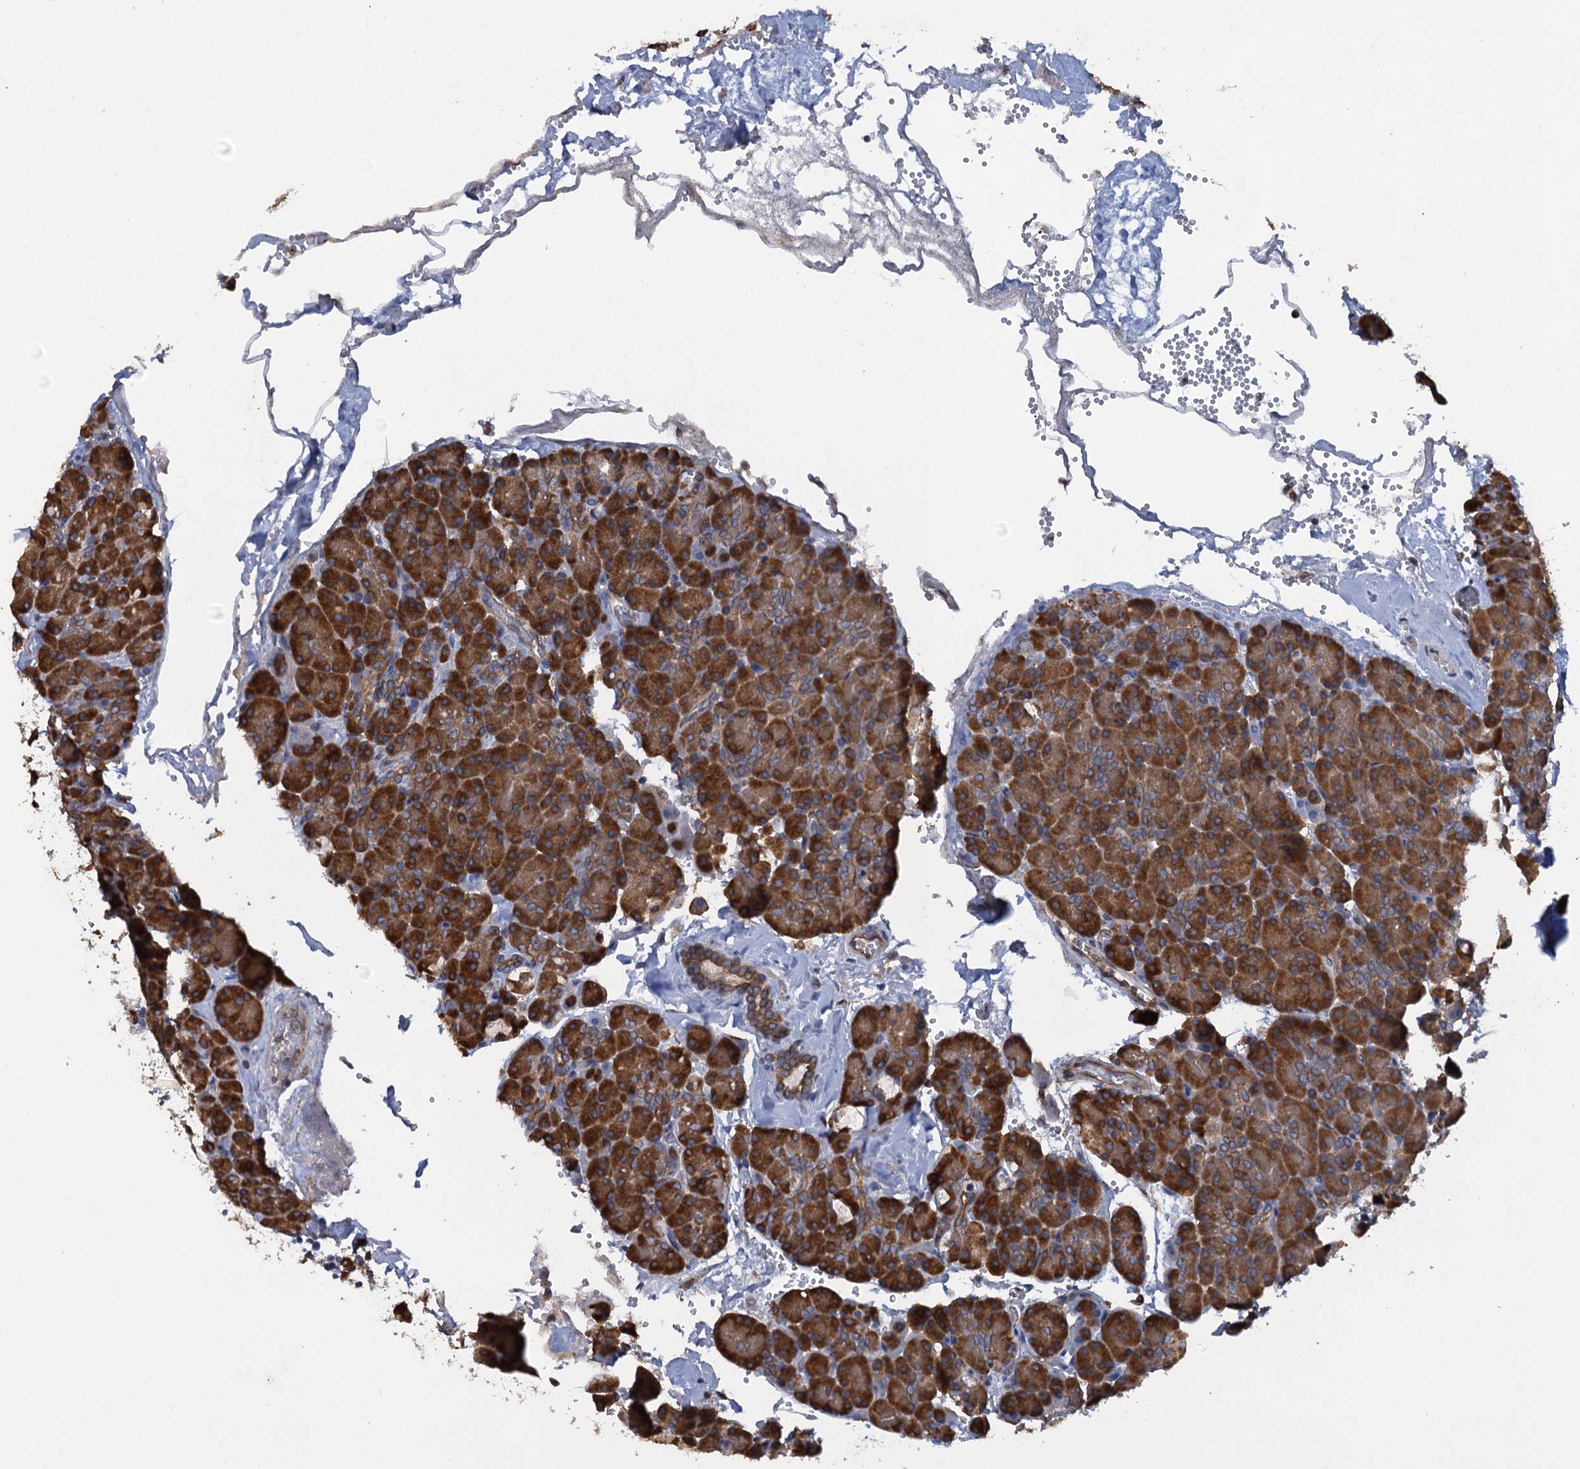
{"staining": {"intensity": "strong", "quantity": ">75%", "location": "cytoplasmic/membranous"}, "tissue": "pancreas", "cell_type": "Exocrine glandular cells", "image_type": "normal", "snomed": [{"axis": "morphology", "description": "Normal tissue, NOS"}, {"axis": "topography", "description": "Pancreas"}], "caption": "This micrograph demonstrates immunohistochemistry staining of benign pancreas, with high strong cytoplasmic/membranous positivity in about >75% of exocrine glandular cells.", "gene": "ARMC5", "patient": {"sex": "male", "age": 36}}